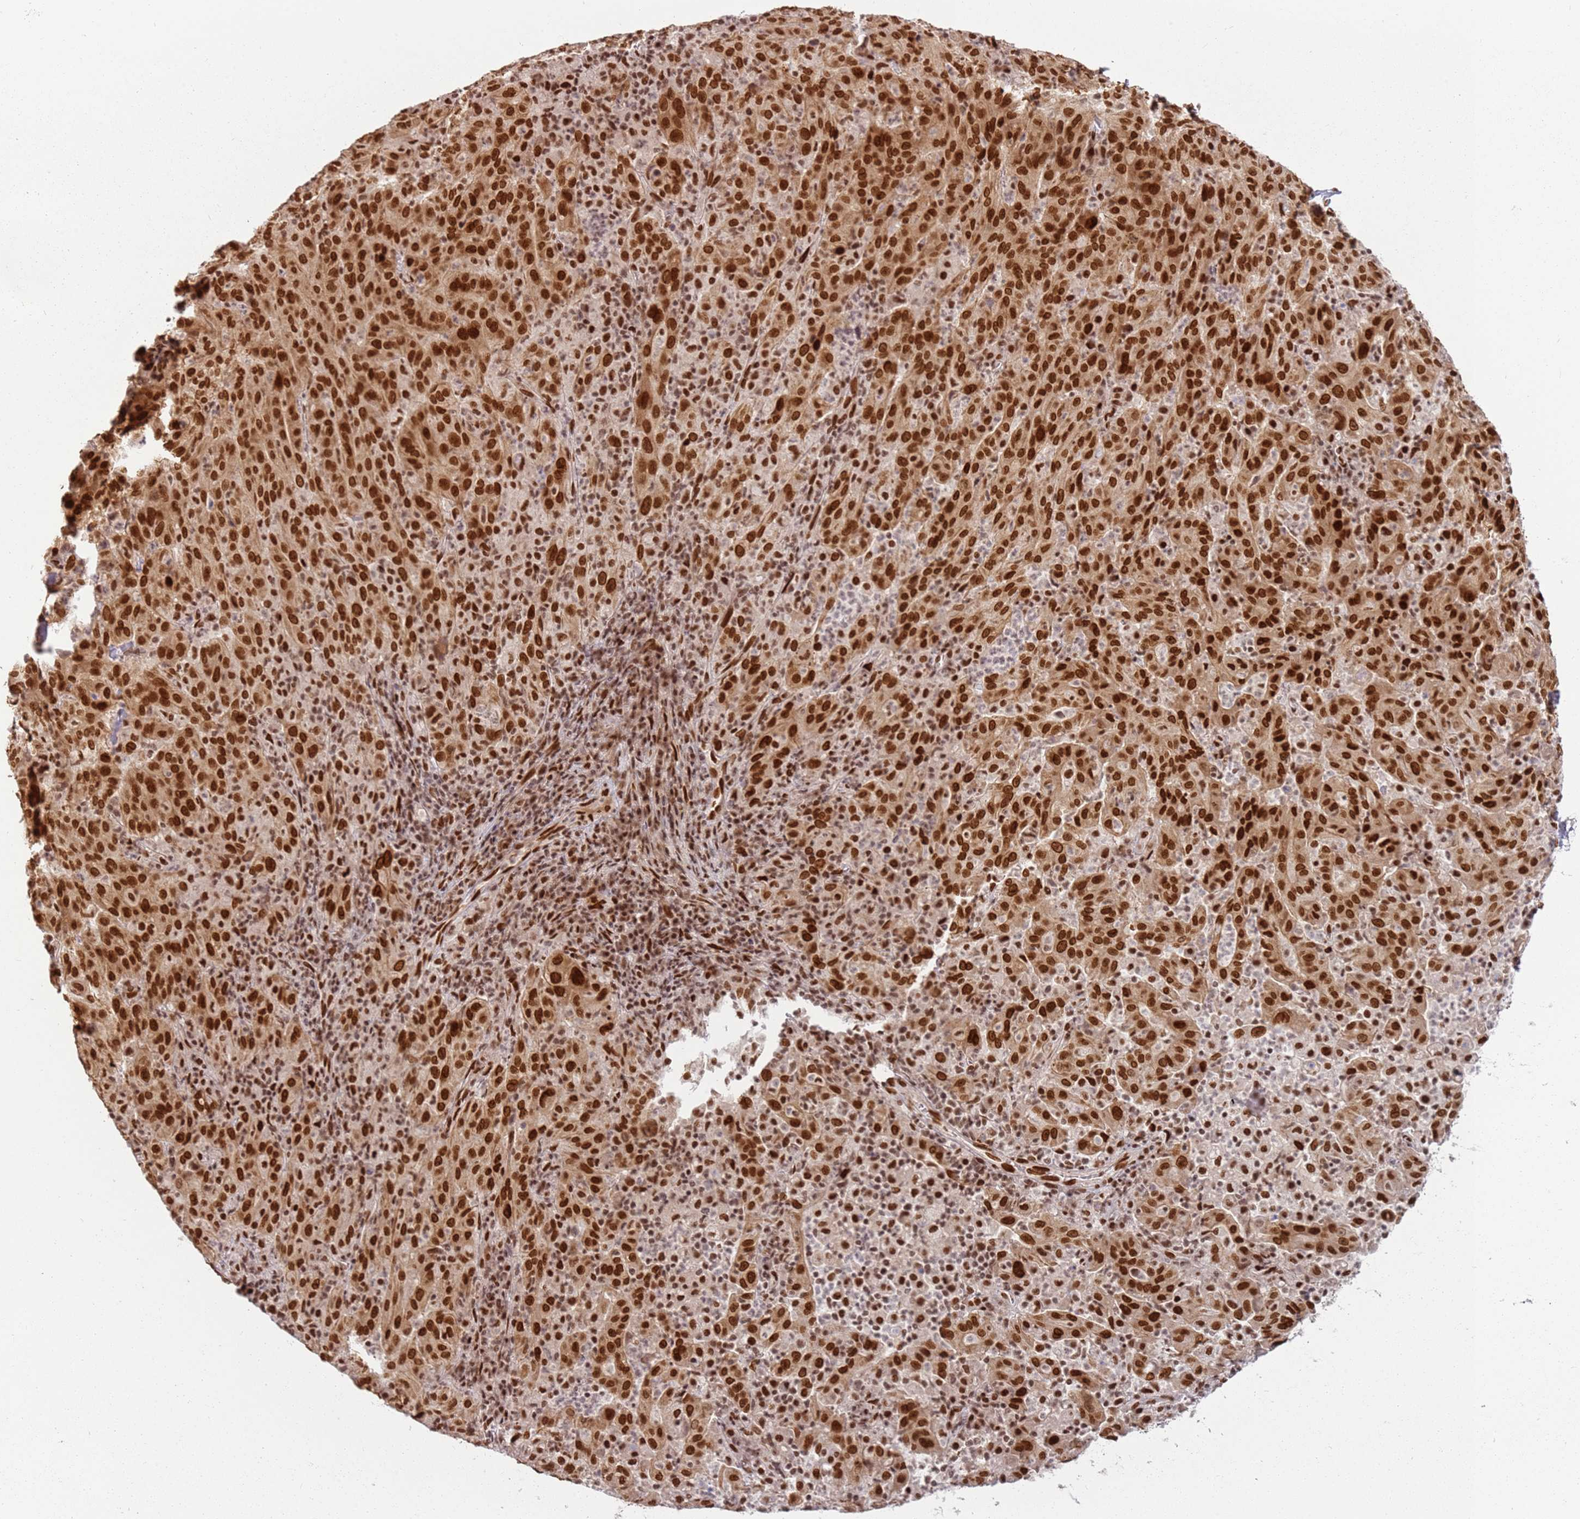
{"staining": {"intensity": "strong", "quantity": ">75%", "location": "nuclear"}, "tissue": "pancreatic cancer", "cell_type": "Tumor cells", "image_type": "cancer", "snomed": [{"axis": "morphology", "description": "Adenocarcinoma, NOS"}, {"axis": "topography", "description": "Pancreas"}], "caption": "The micrograph shows a brown stain indicating the presence of a protein in the nuclear of tumor cells in adenocarcinoma (pancreatic).", "gene": "TENT4A", "patient": {"sex": "male", "age": 63}}